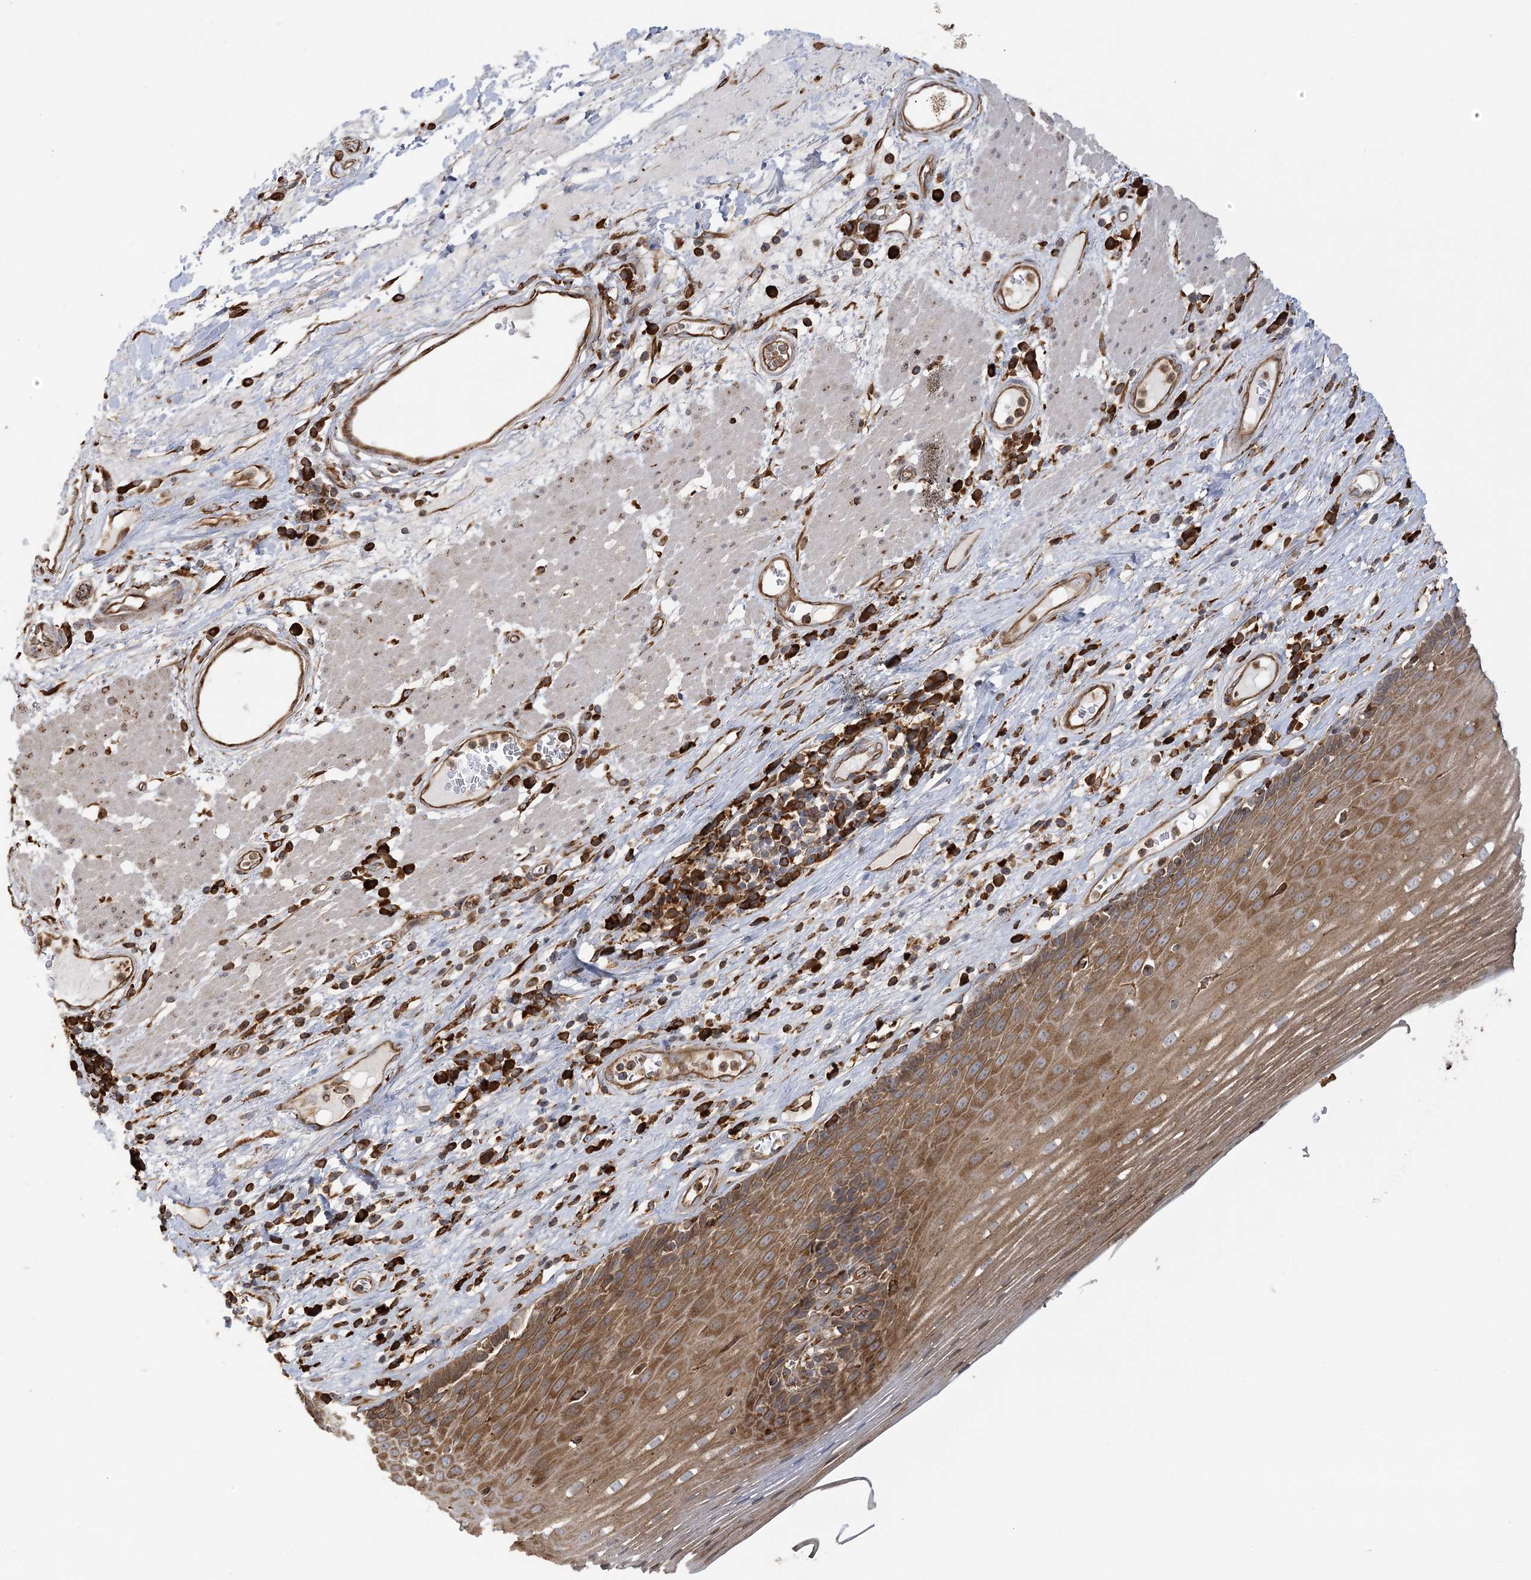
{"staining": {"intensity": "moderate", "quantity": ">75%", "location": "cytoplasmic/membranous"}, "tissue": "esophagus", "cell_type": "Squamous epithelial cells", "image_type": "normal", "snomed": [{"axis": "morphology", "description": "Normal tissue, NOS"}, {"axis": "topography", "description": "Esophagus"}], "caption": "Protein staining by immunohistochemistry (IHC) shows moderate cytoplasmic/membranous staining in approximately >75% of squamous epithelial cells in normal esophagus. Immunohistochemistry stains the protein in brown and the nuclei are stained blue.", "gene": "ACAP2", "patient": {"sex": "male", "age": 62}}